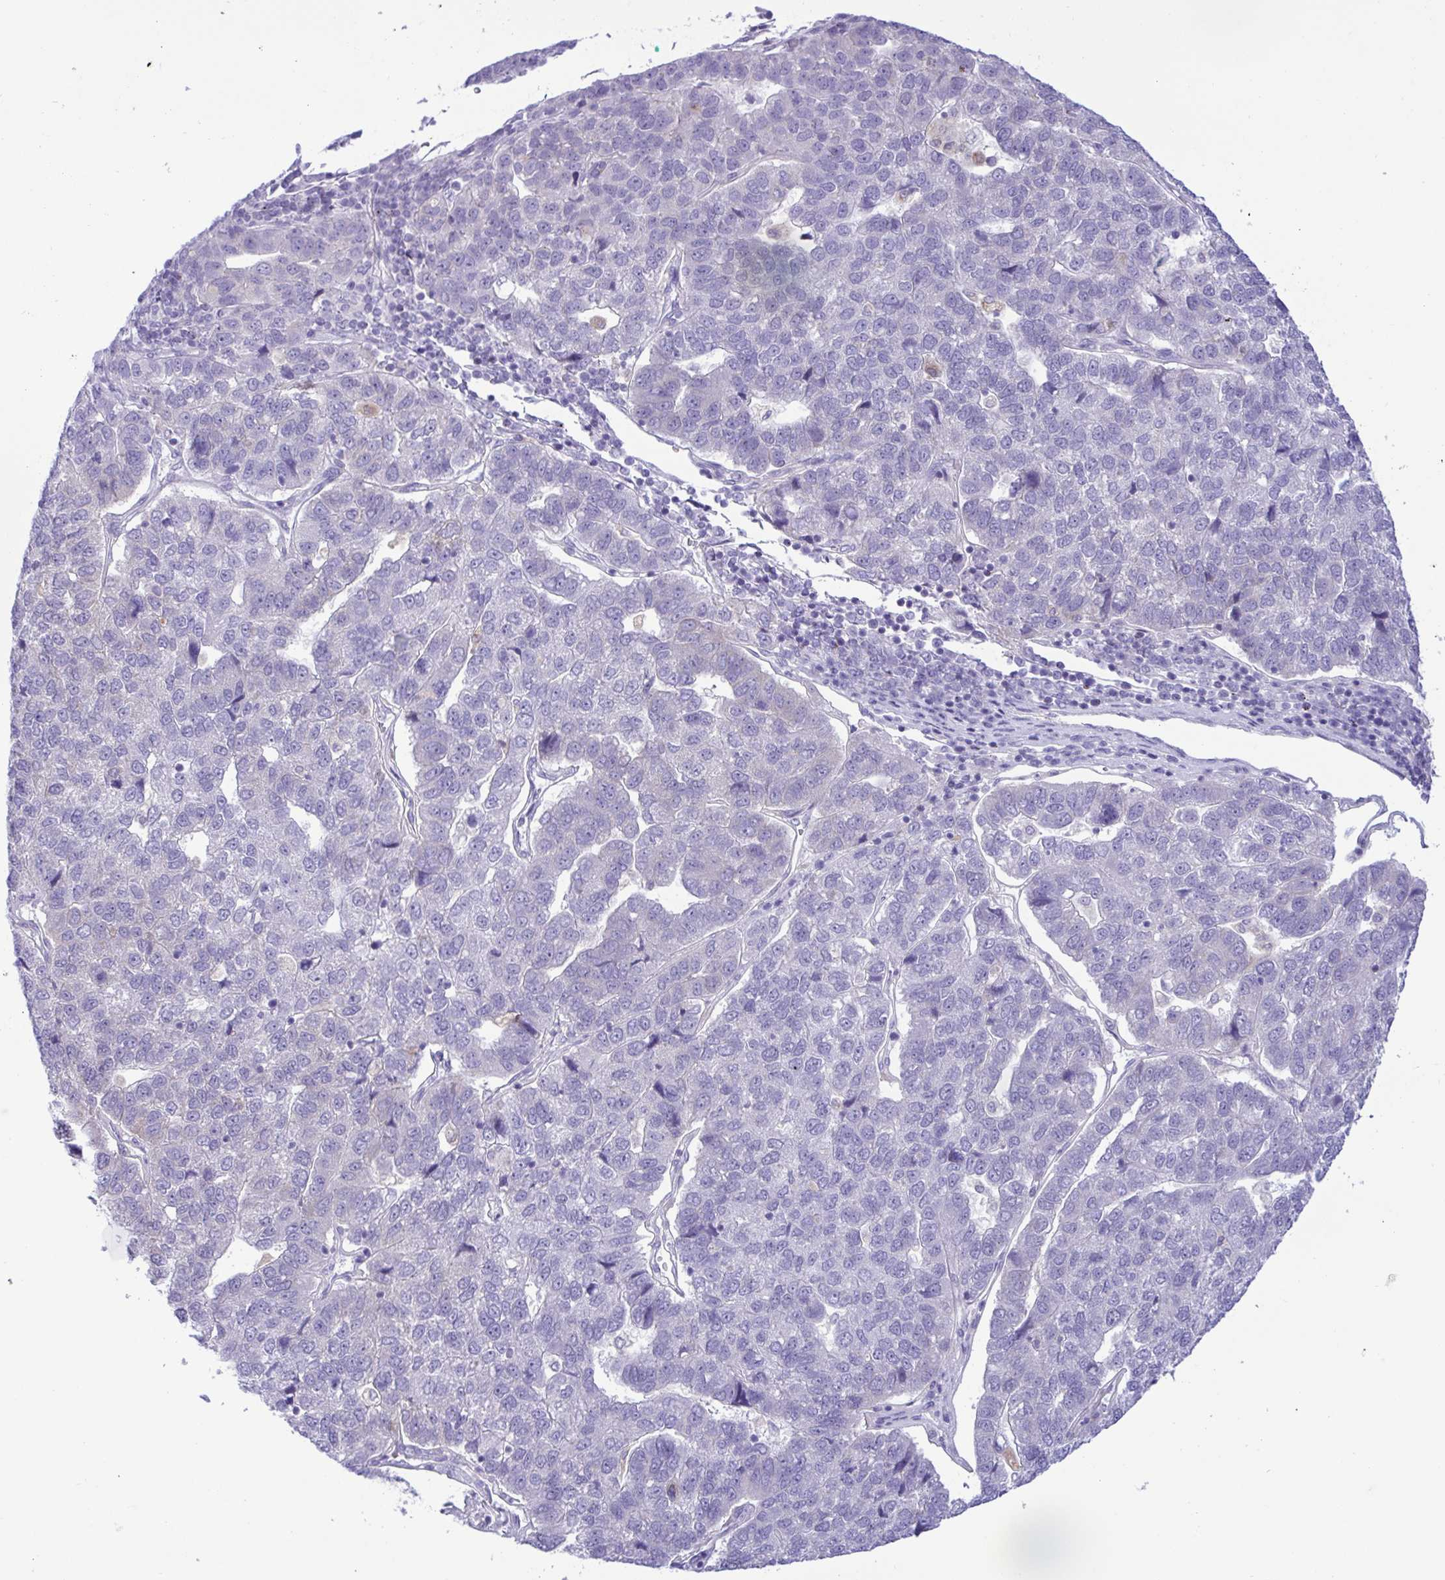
{"staining": {"intensity": "negative", "quantity": "none", "location": "none"}, "tissue": "pancreatic cancer", "cell_type": "Tumor cells", "image_type": "cancer", "snomed": [{"axis": "morphology", "description": "Adenocarcinoma, NOS"}, {"axis": "topography", "description": "Pancreas"}], "caption": "There is no significant staining in tumor cells of pancreatic cancer (adenocarcinoma). (DAB (3,3'-diaminobenzidine) immunohistochemistry with hematoxylin counter stain).", "gene": "SREBF1", "patient": {"sex": "female", "age": 61}}